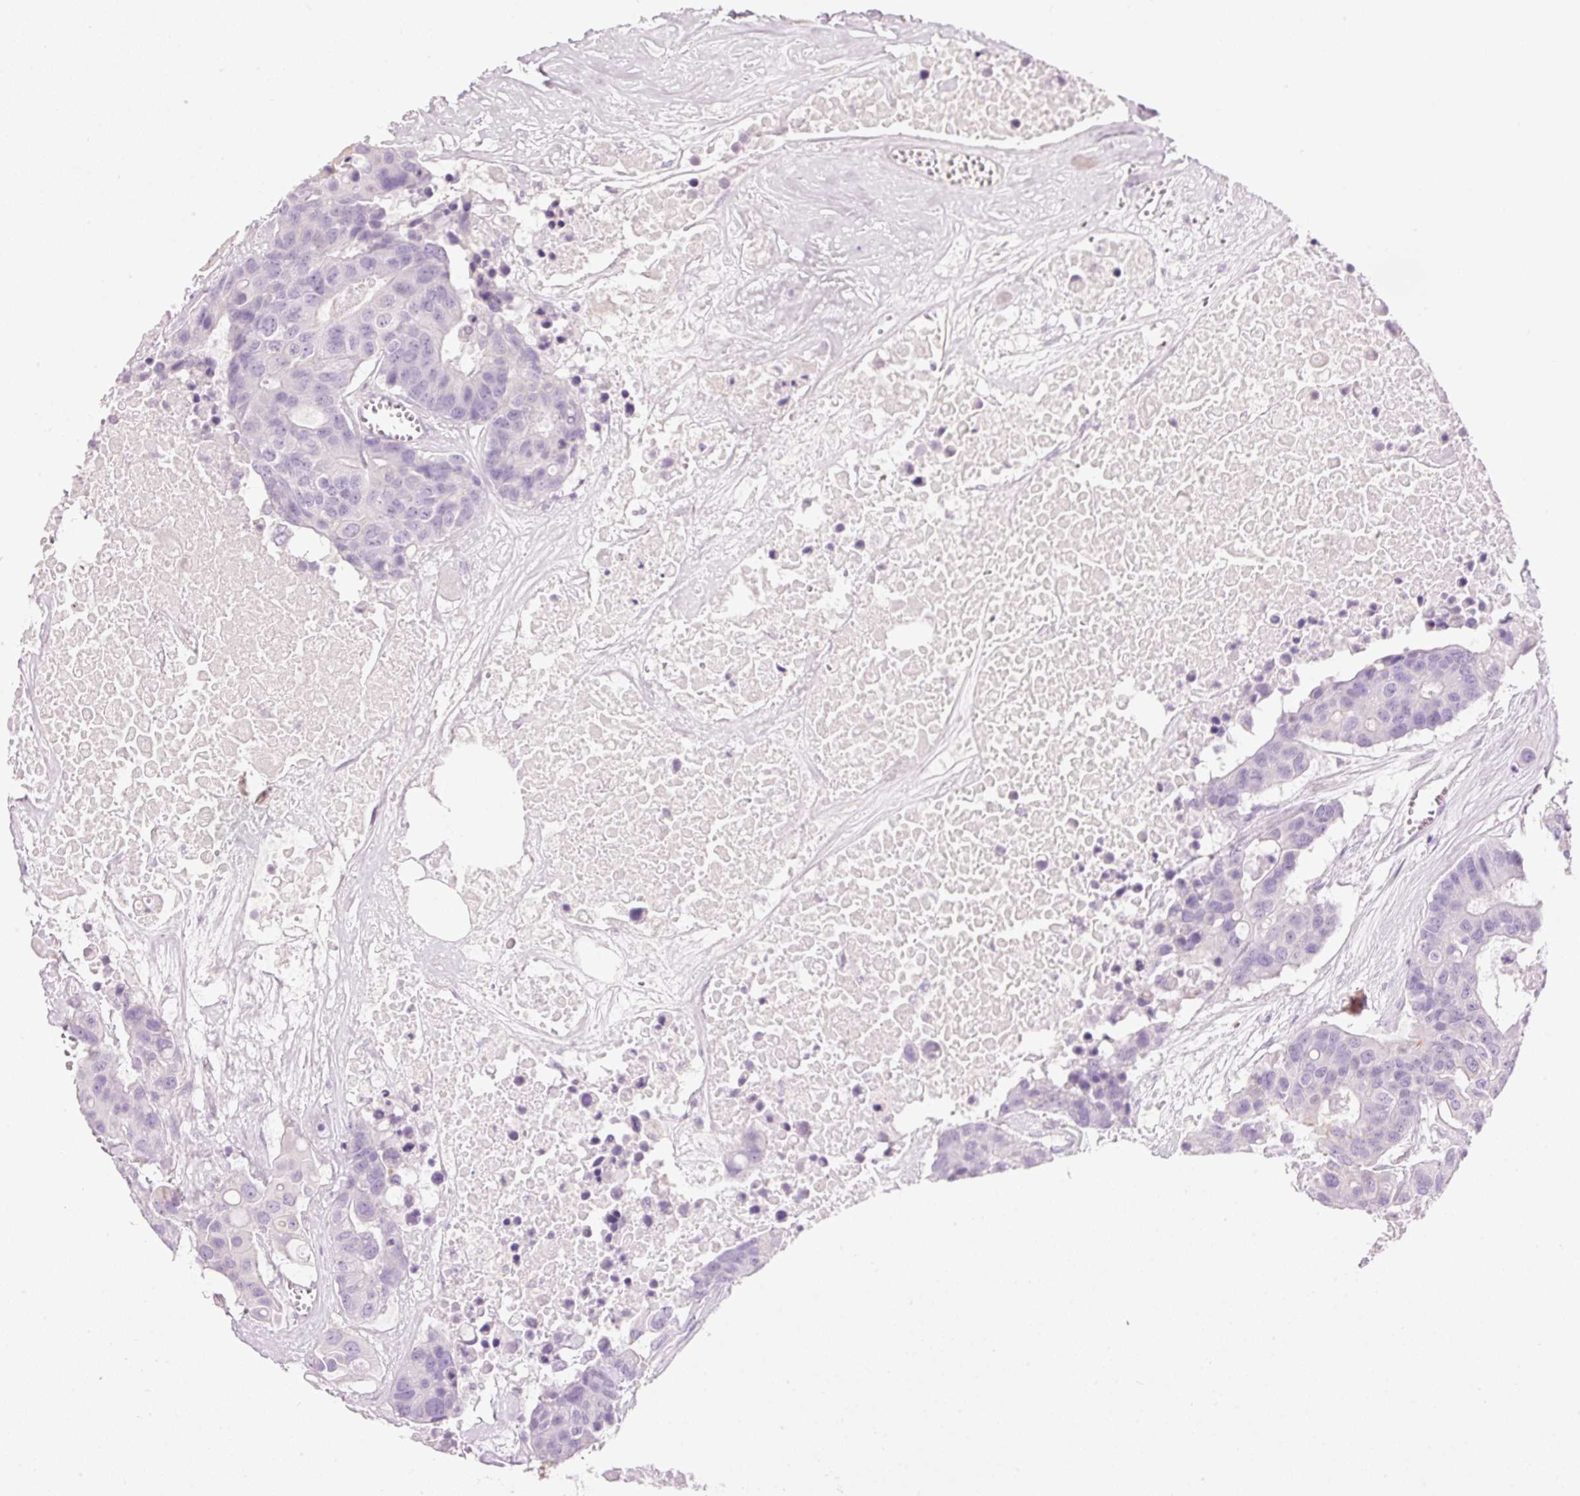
{"staining": {"intensity": "negative", "quantity": "none", "location": "none"}, "tissue": "colorectal cancer", "cell_type": "Tumor cells", "image_type": "cancer", "snomed": [{"axis": "morphology", "description": "Adenocarcinoma, NOS"}, {"axis": "topography", "description": "Colon"}], "caption": "This image is of colorectal cancer (adenocarcinoma) stained with immunohistochemistry to label a protein in brown with the nuclei are counter-stained blue. There is no positivity in tumor cells. (DAB (3,3'-diaminobenzidine) immunohistochemistry visualized using brightfield microscopy, high magnification).", "gene": "CARD16", "patient": {"sex": "male", "age": 77}}